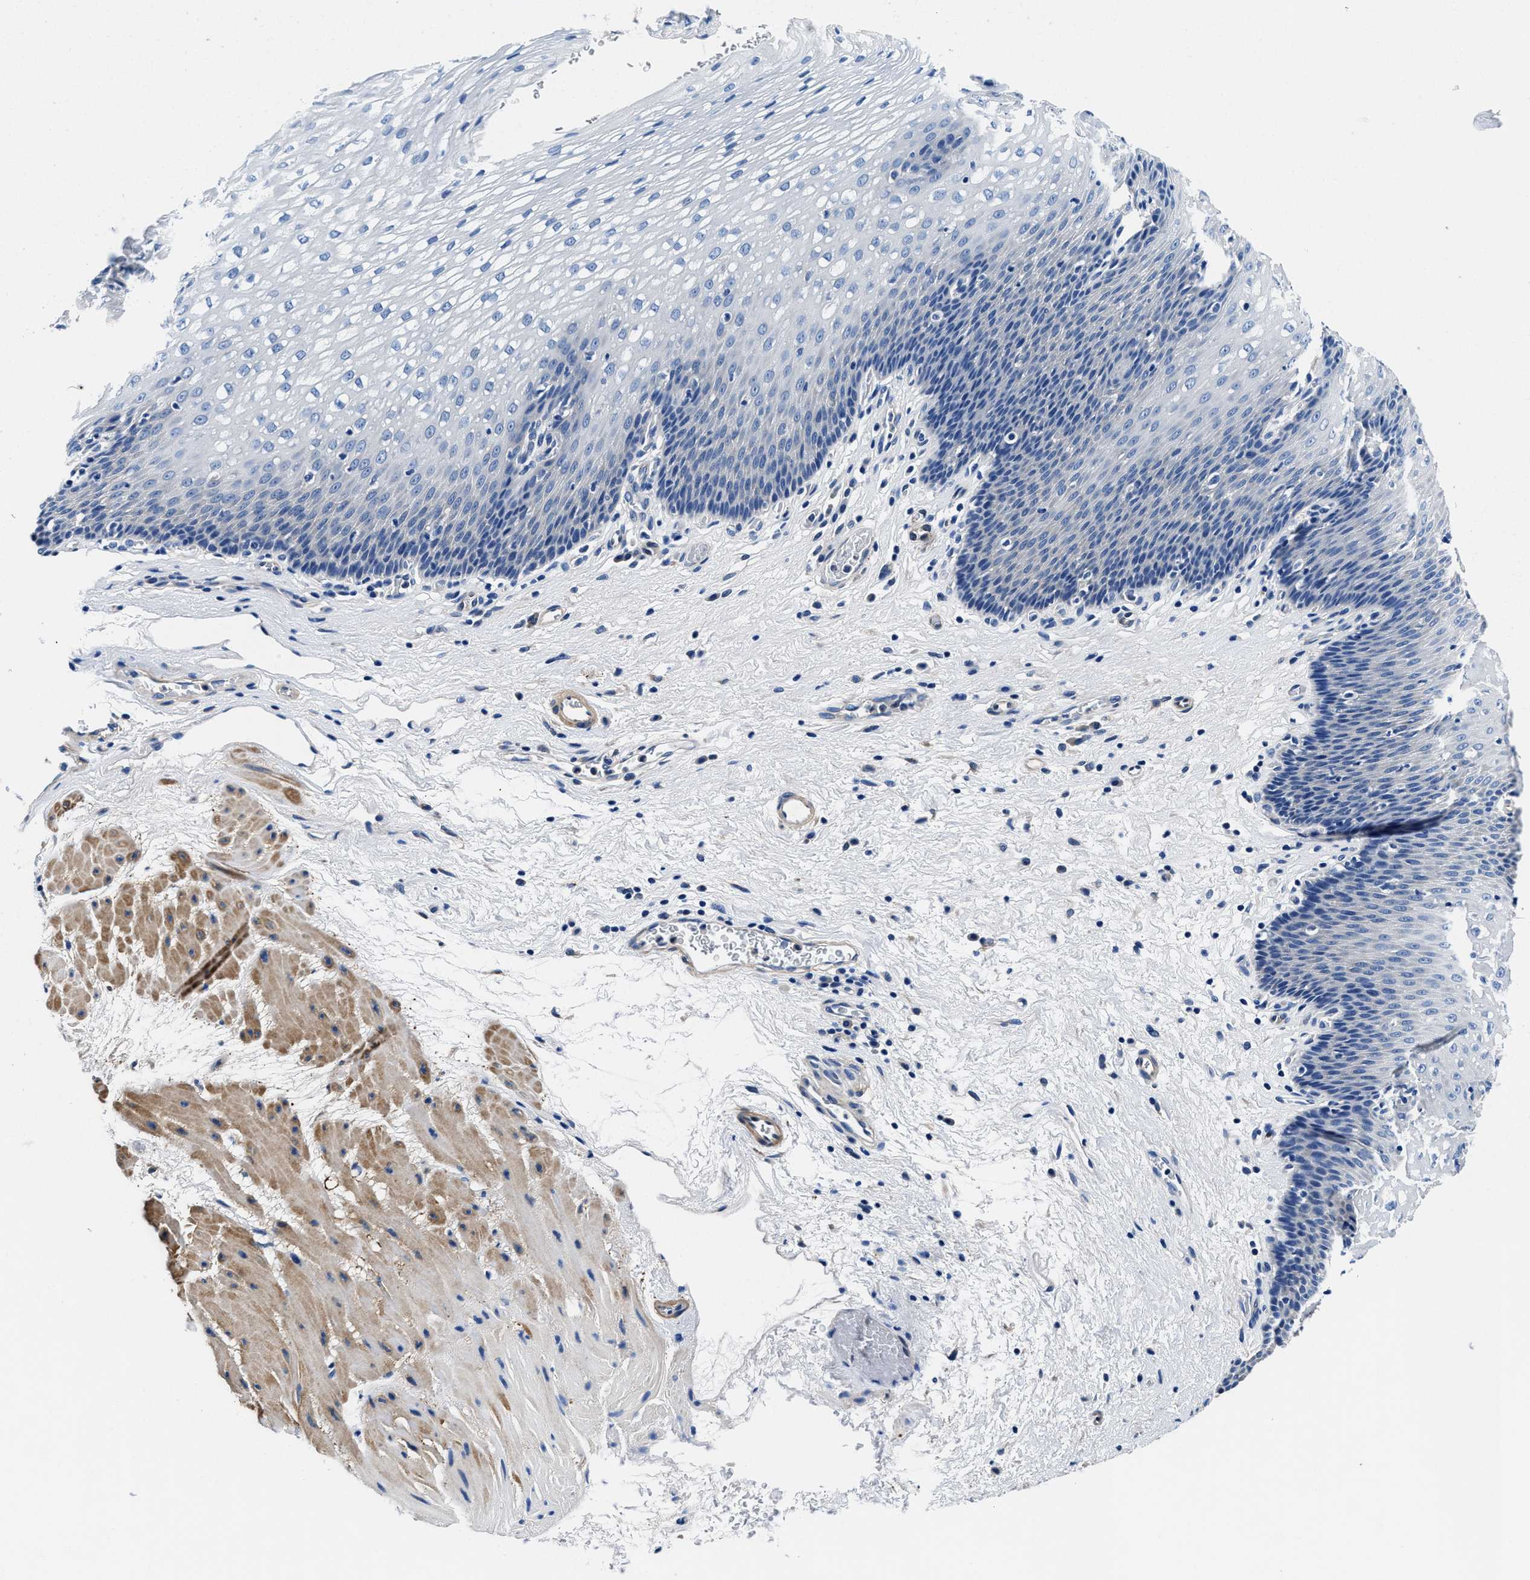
{"staining": {"intensity": "negative", "quantity": "none", "location": "none"}, "tissue": "esophagus", "cell_type": "Squamous epithelial cells", "image_type": "normal", "snomed": [{"axis": "morphology", "description": "Normal tissue, NOS"}, {"axis": "topography", "description": "Esophagus"}], "caption": "The histopathology image demonstrates no staining of squamous epithelial cells in benign esophagus. Nuclei are stained in blue.", "gene": "NEU1", "patient": {"sex": "male", "age": 48}}